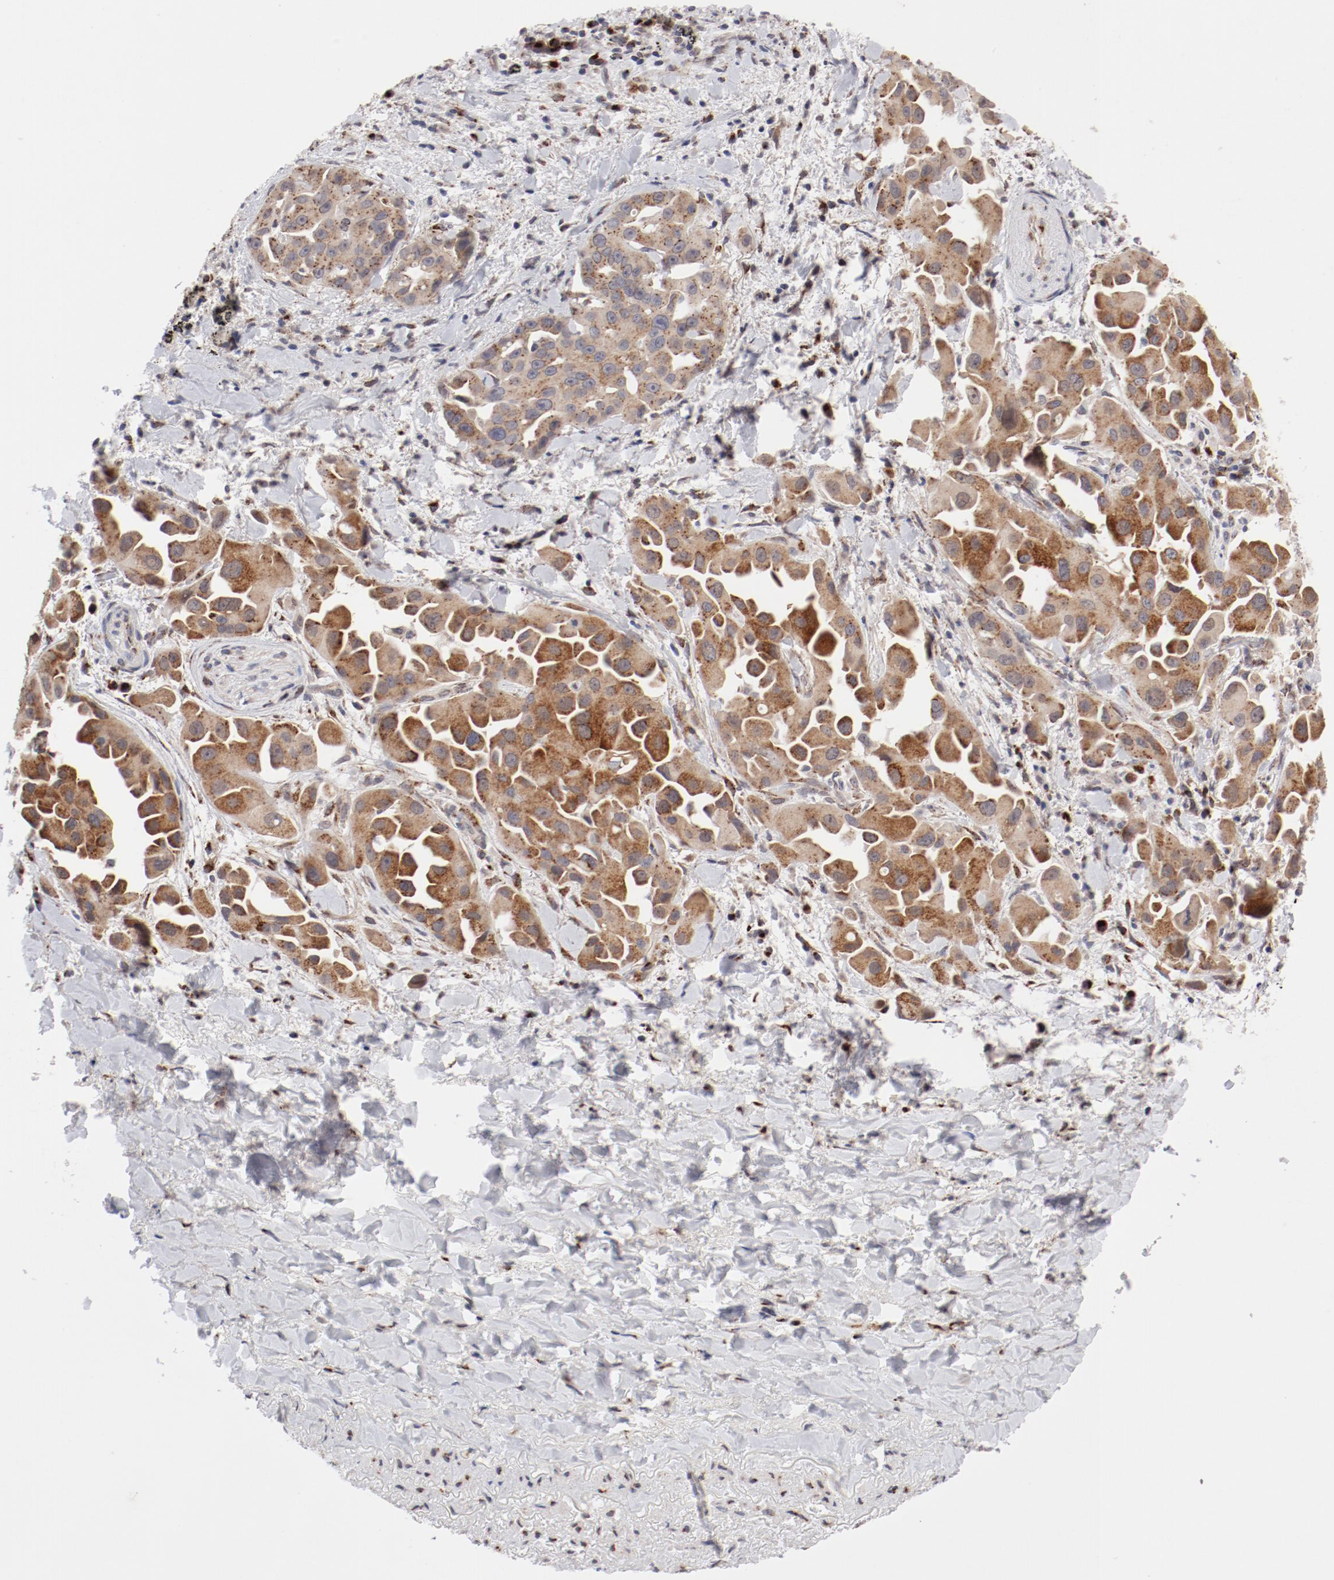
{"staining": {"intensity": "moderate", "quantity": ">75%", "location": "cytoplasmic/membranous"}, "tissue": "lung cancer", "cell_type": "Tumor cells", "image_type": "cancer", "snomed": [{"axis": "morphology", "description": "Normal tissue, NOS"}, {"axis": "morphology", "description": "Adenocarcinoma, NOS"}, {"axis": "topography", "description": "Bronchus"}], "caption": "Human lung cancer stained with a brown dye demonstrates moderate cytoplasmic/membranous positive staining in about >75% of tumor cells.", "gene": "RPL12", "patient": {"sex": "male", "age": 68}}